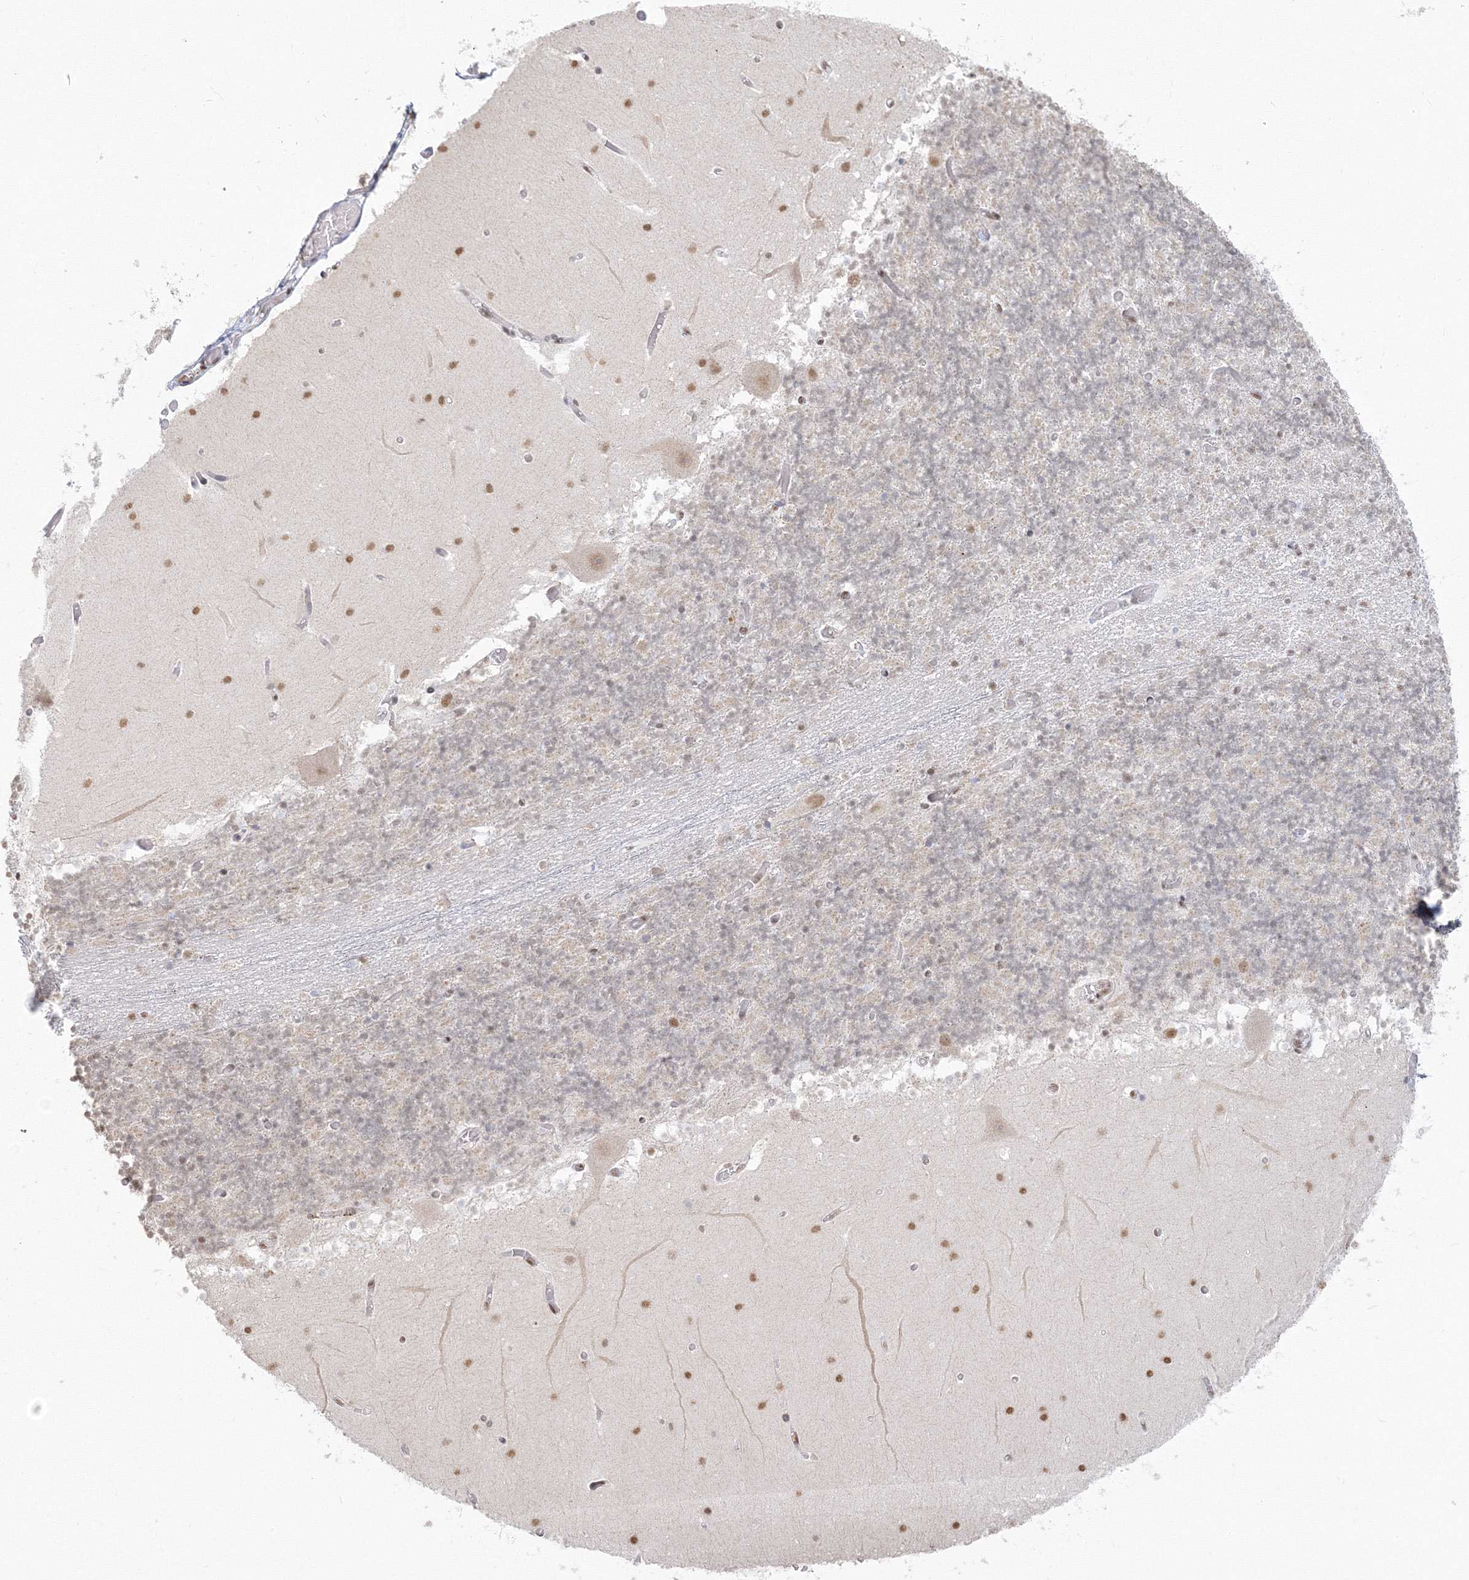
{"staining": {"intensity": "moderate", "quantity": "25%-75%", "location": "nuclear"}, "tissue": "cerebellum", "cell_type": "Cells in granular layer", "image_type": "normal", "snomed": [{"axis": "morphology", "description": "Normal tissue, NOS"}, {"axis": "topography", "description": "Cerebellum"}], "caption": "Immunohistochemical staining of benign cerebellum displays moderate nuclear protein expression in approximately 25%-75% of cells in granular layer.", "gene": "PPP4R2", "patient": {"sex": "female", "age": 28}}